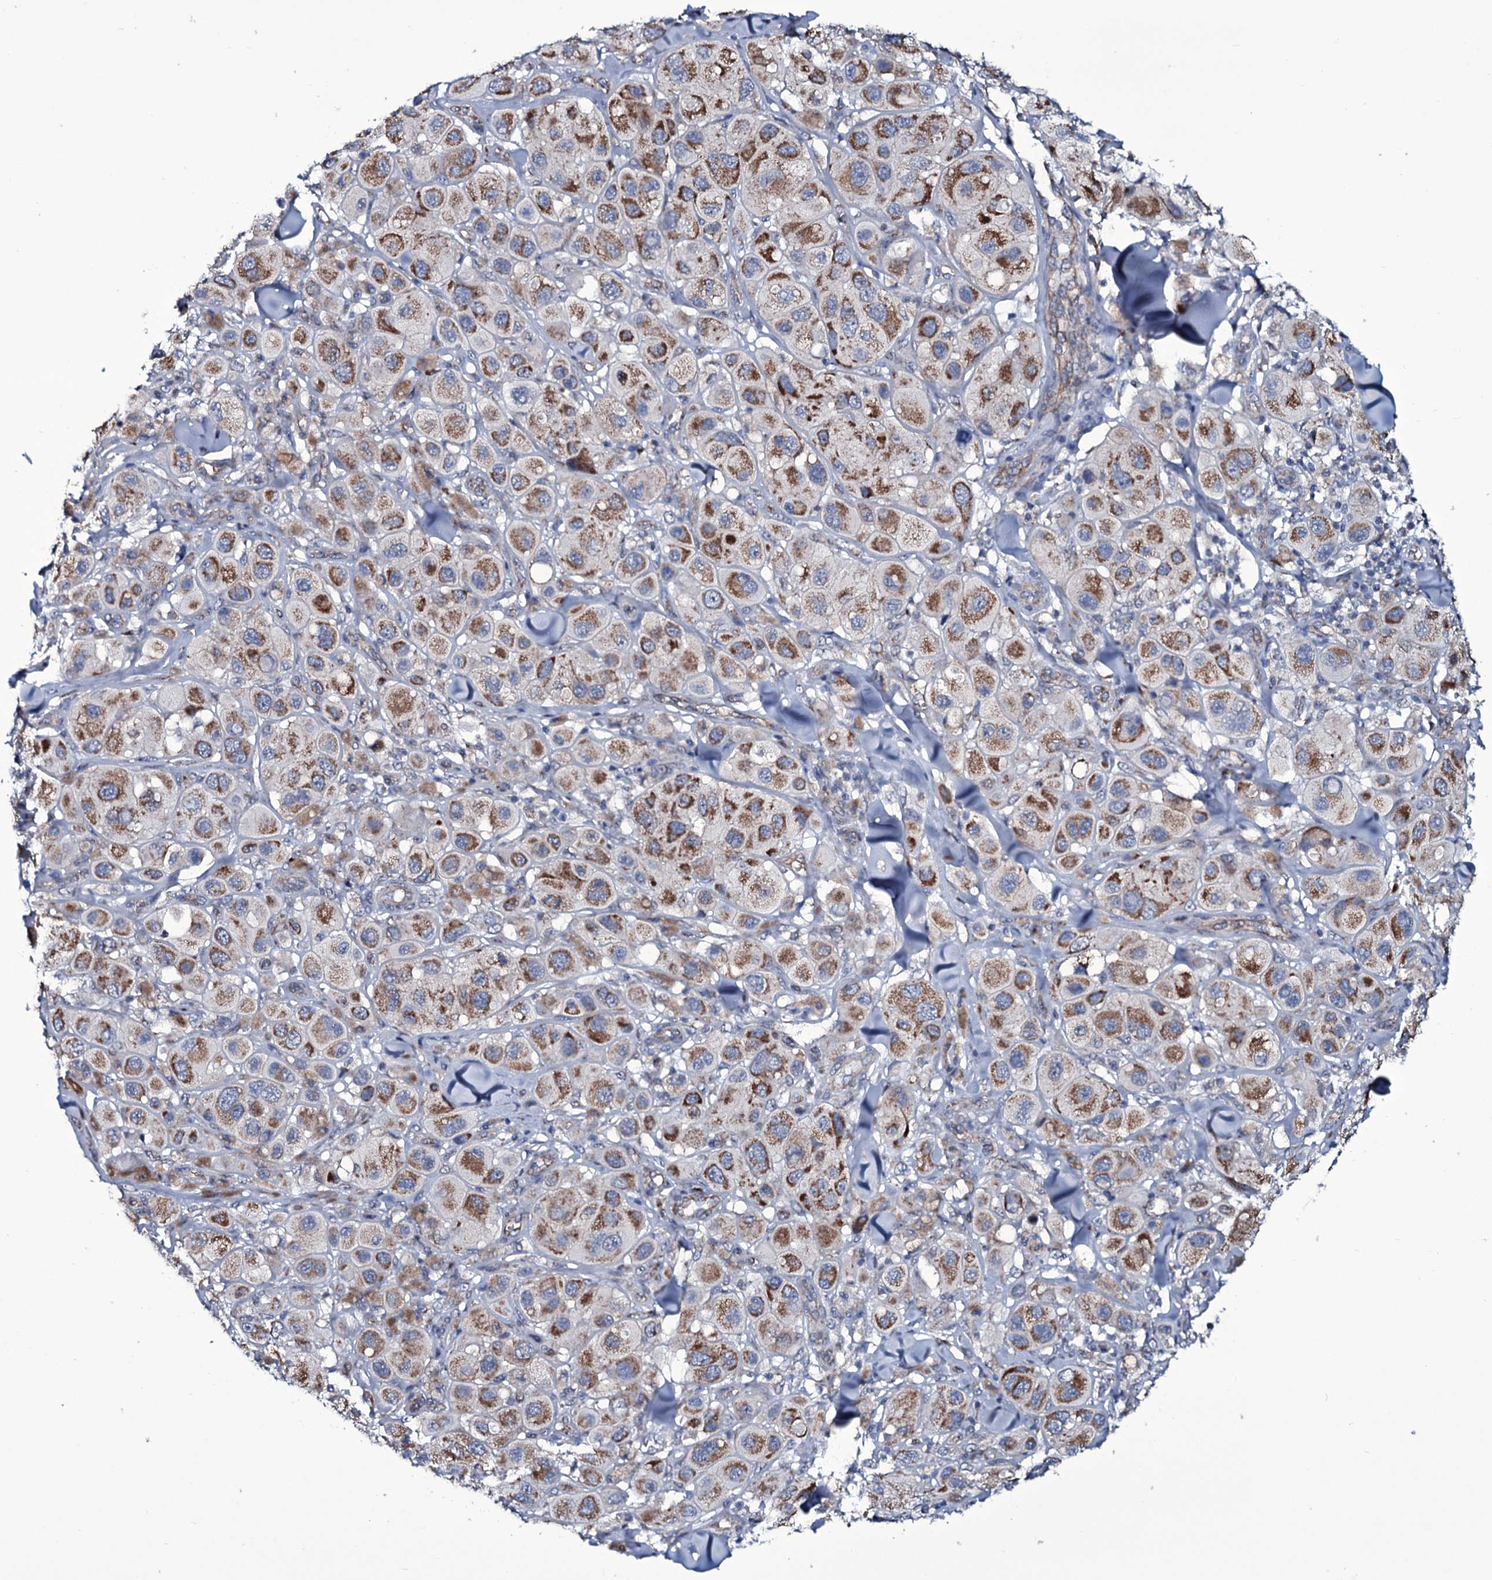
{"staining": {"intensity": "moderate", "quantity": ">75%", "location": "cytoplasmic/membranous"}, "tissue": "melanoma", "cell_type": "Tumor cells", "image_type": "cancer", "snomed": [{"axis": "morphology", "description": "Malignant melanoma, Metastatic site"}, {"axis": "topography", "description": "Skin"}], "caption": "An image showing moderate cytoplasmic/membranous expression in approximately >75% of tumor cells in malignant melanoma (metastatic site), as visualized by brown immunohistochemical staining.", "gene": "WIPF3", "patient": {"sex": "male", "age": 41}}